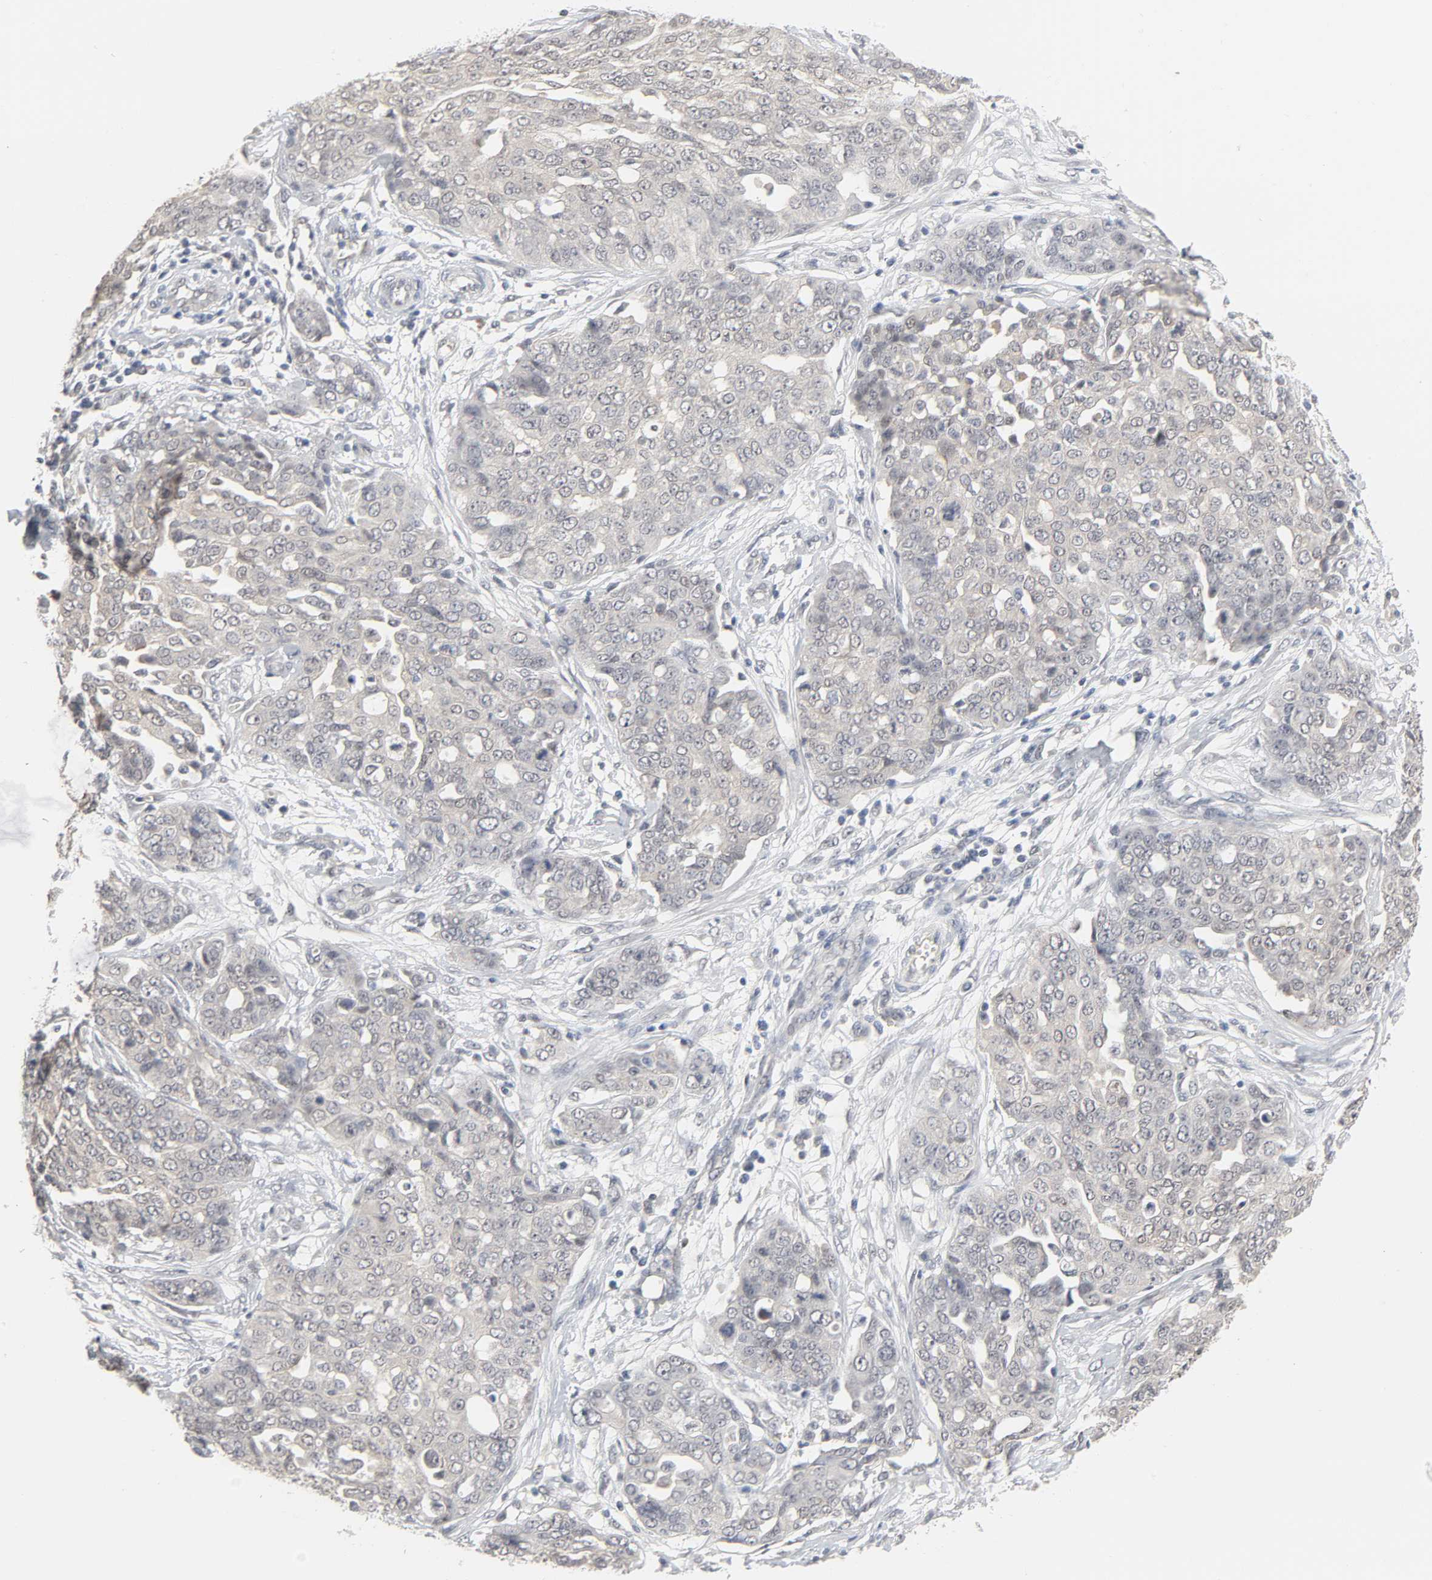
{"staining": {"intensity": "weak", "quantity": "<25%", "location": "cytoplasmic/membranous"}, "tissue": "ovarian cancer", "cell_type": "Tumor cells", "image_type": "cancer", "snomed": [{"axis": "morphology", "description": "Cystadenocarcinoma, serous, NOS"}, {"axis": "topography", "description": "Soft tissue"}, {"axis": "topography", "description": "Ovary"}], "caption": "This is an immunohistochemistry histopathology image of ovarian cancer. There is no staining in tumor cells.", "gene": "ACSS2", "patient": {"sex": "female", "age": 57}}